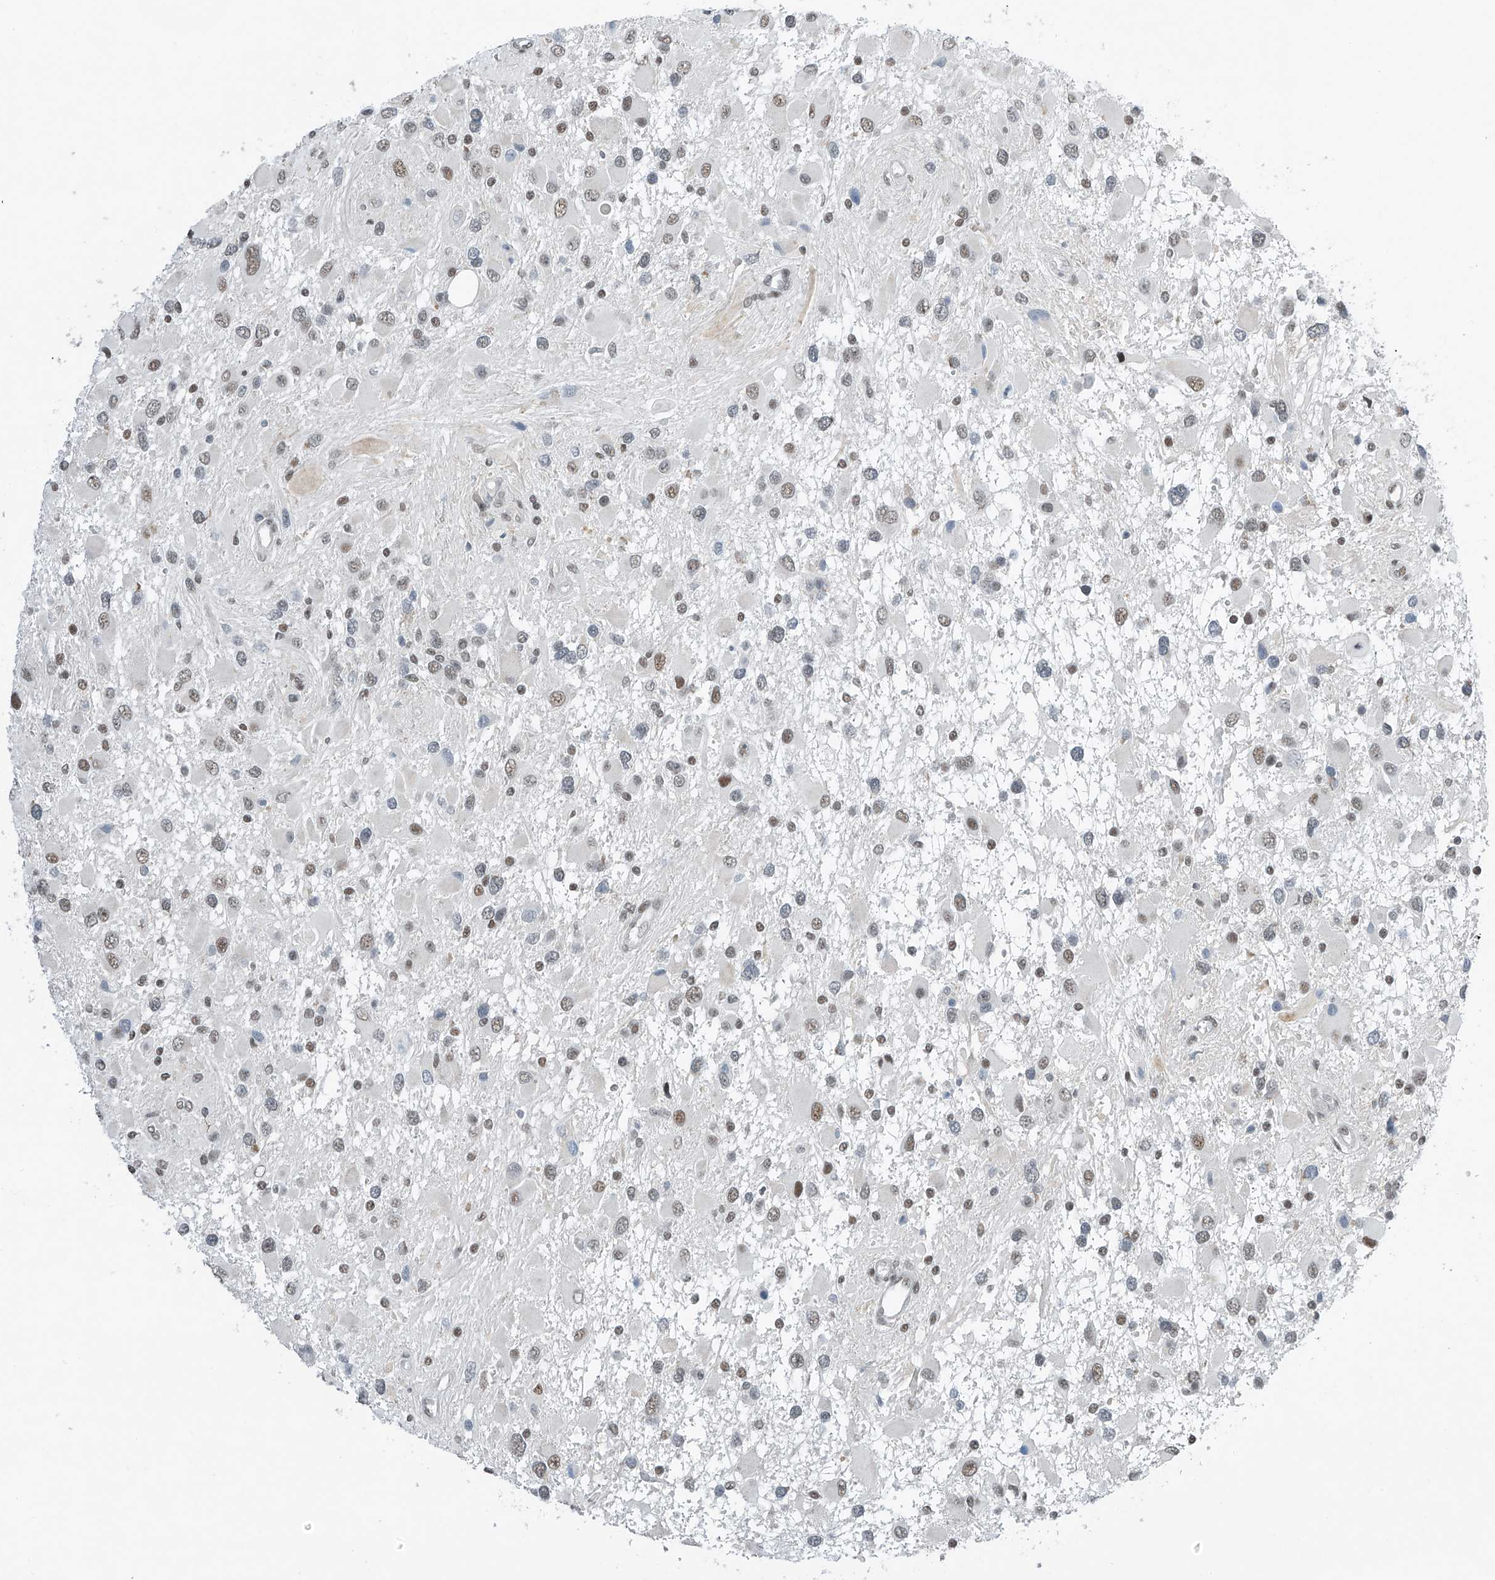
{"staining": {"intensity": "moderate", "quantity": "25%-75%", "location": "nuclear"}, "tissue": "glioma", "cell_type": "Tumor cells", "image_type": "cancer", "snomed": [{"axis": "morphology", "description": "Glioma, malignant, High grade"}, {"axis": "topography", "description": "Brain"}], "caption": "Immunohistochemical staining of glioma demonstrates moderate nuclear protein expression in about 25%-75% of tumor cells.", "gene": "TAF8", "patient": {"sex": "male", "age": 53}}